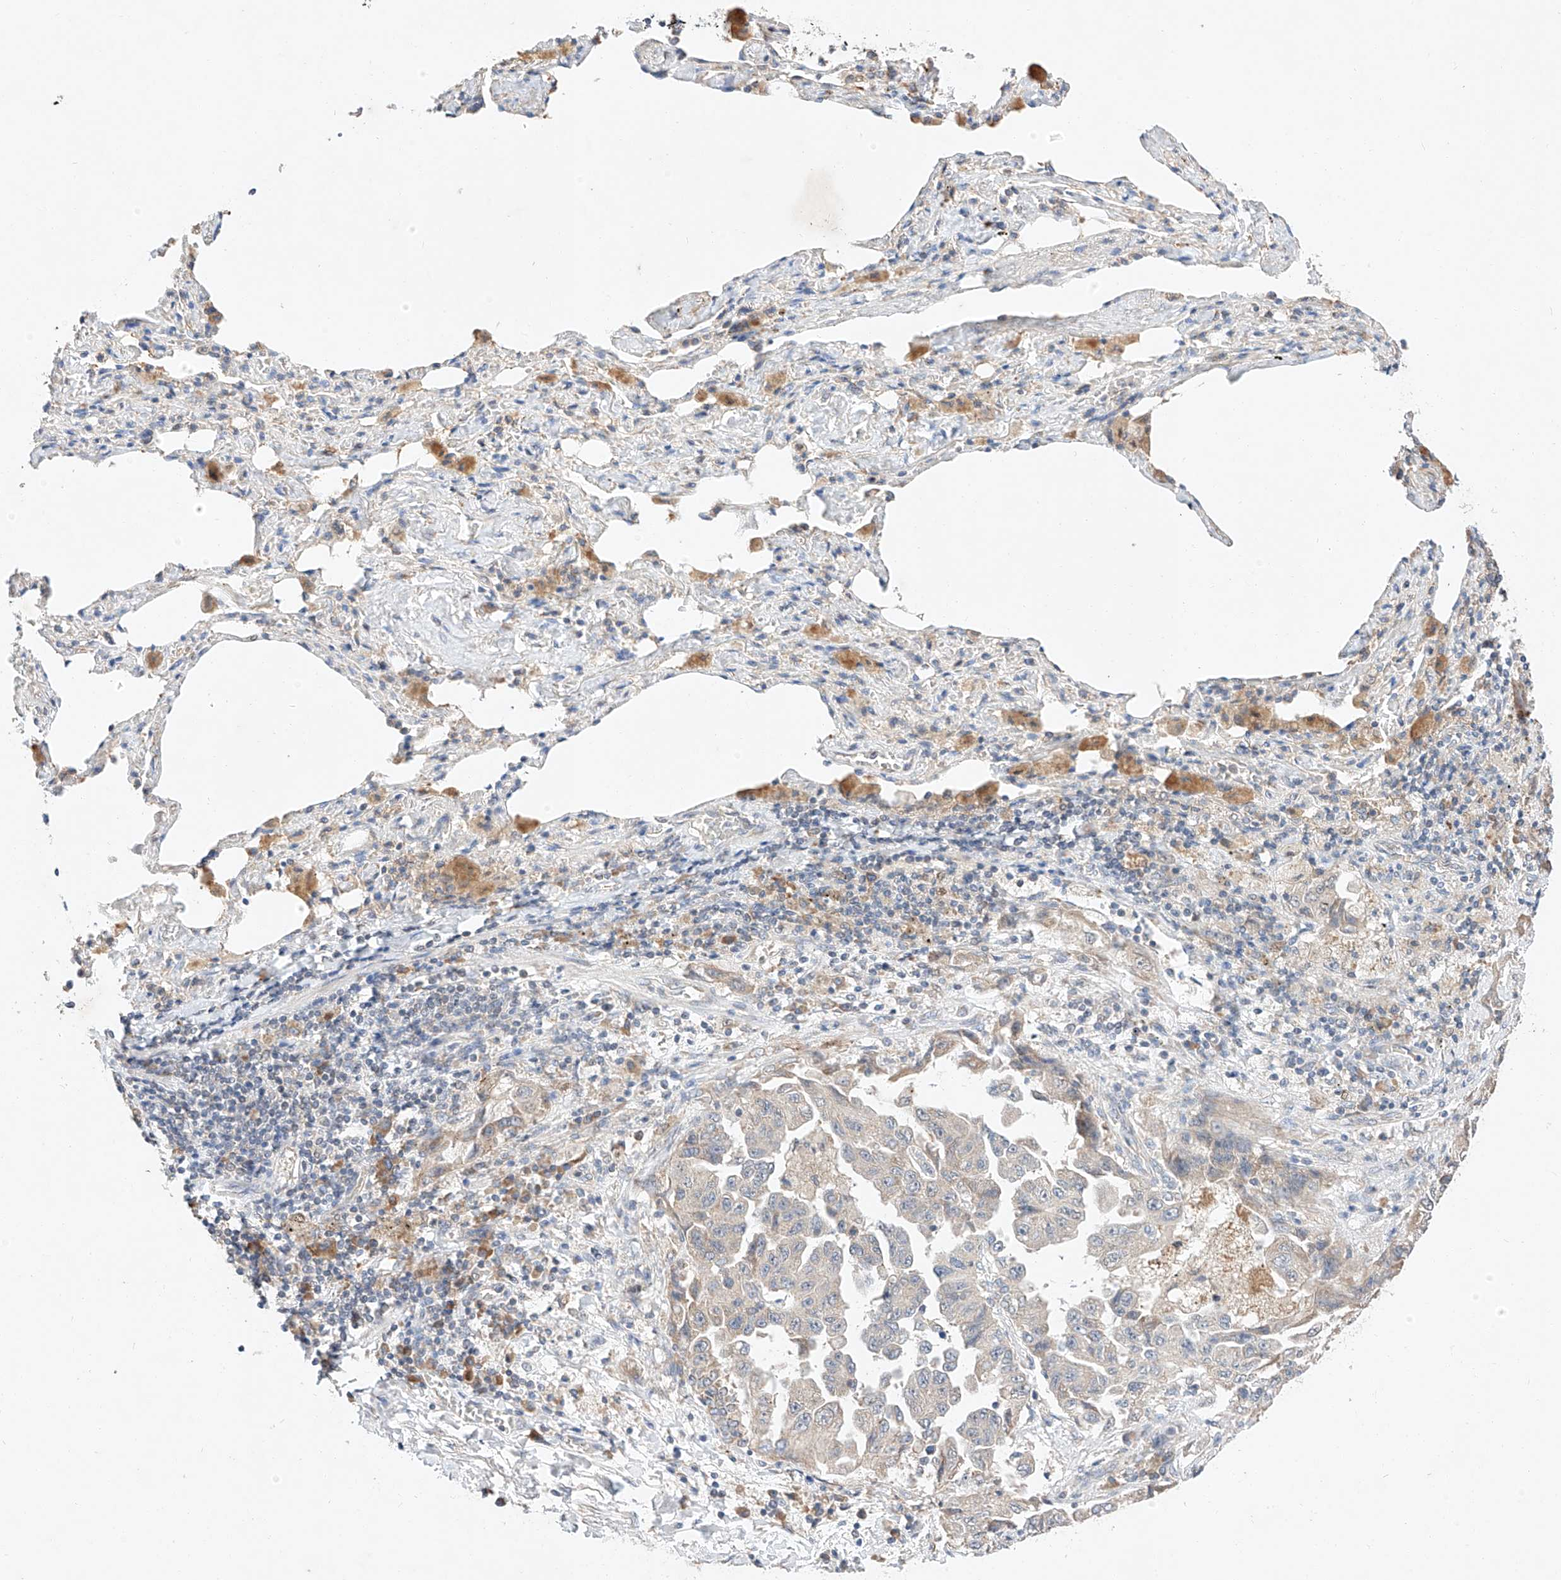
{"staining": {"intensity": "weak", "quantity": "<25%", "location": "cytoplasmic/membranous"}, "tissue": "lung cancer", "cell_type": "Tumor cells", "image_type": "cancer", "snomed": [{"axis": "morphology", "description": "Adenocarcinoma, NOS"}, {"axis": "topography", "description": "Lung"}], "caption": "Immunohistochemical staining of human lung adenocarcinoma demonstrates no significant expression in tumor cells.", "gene": "C6orf118", "patient": {"sex": "female", "age": 51}}